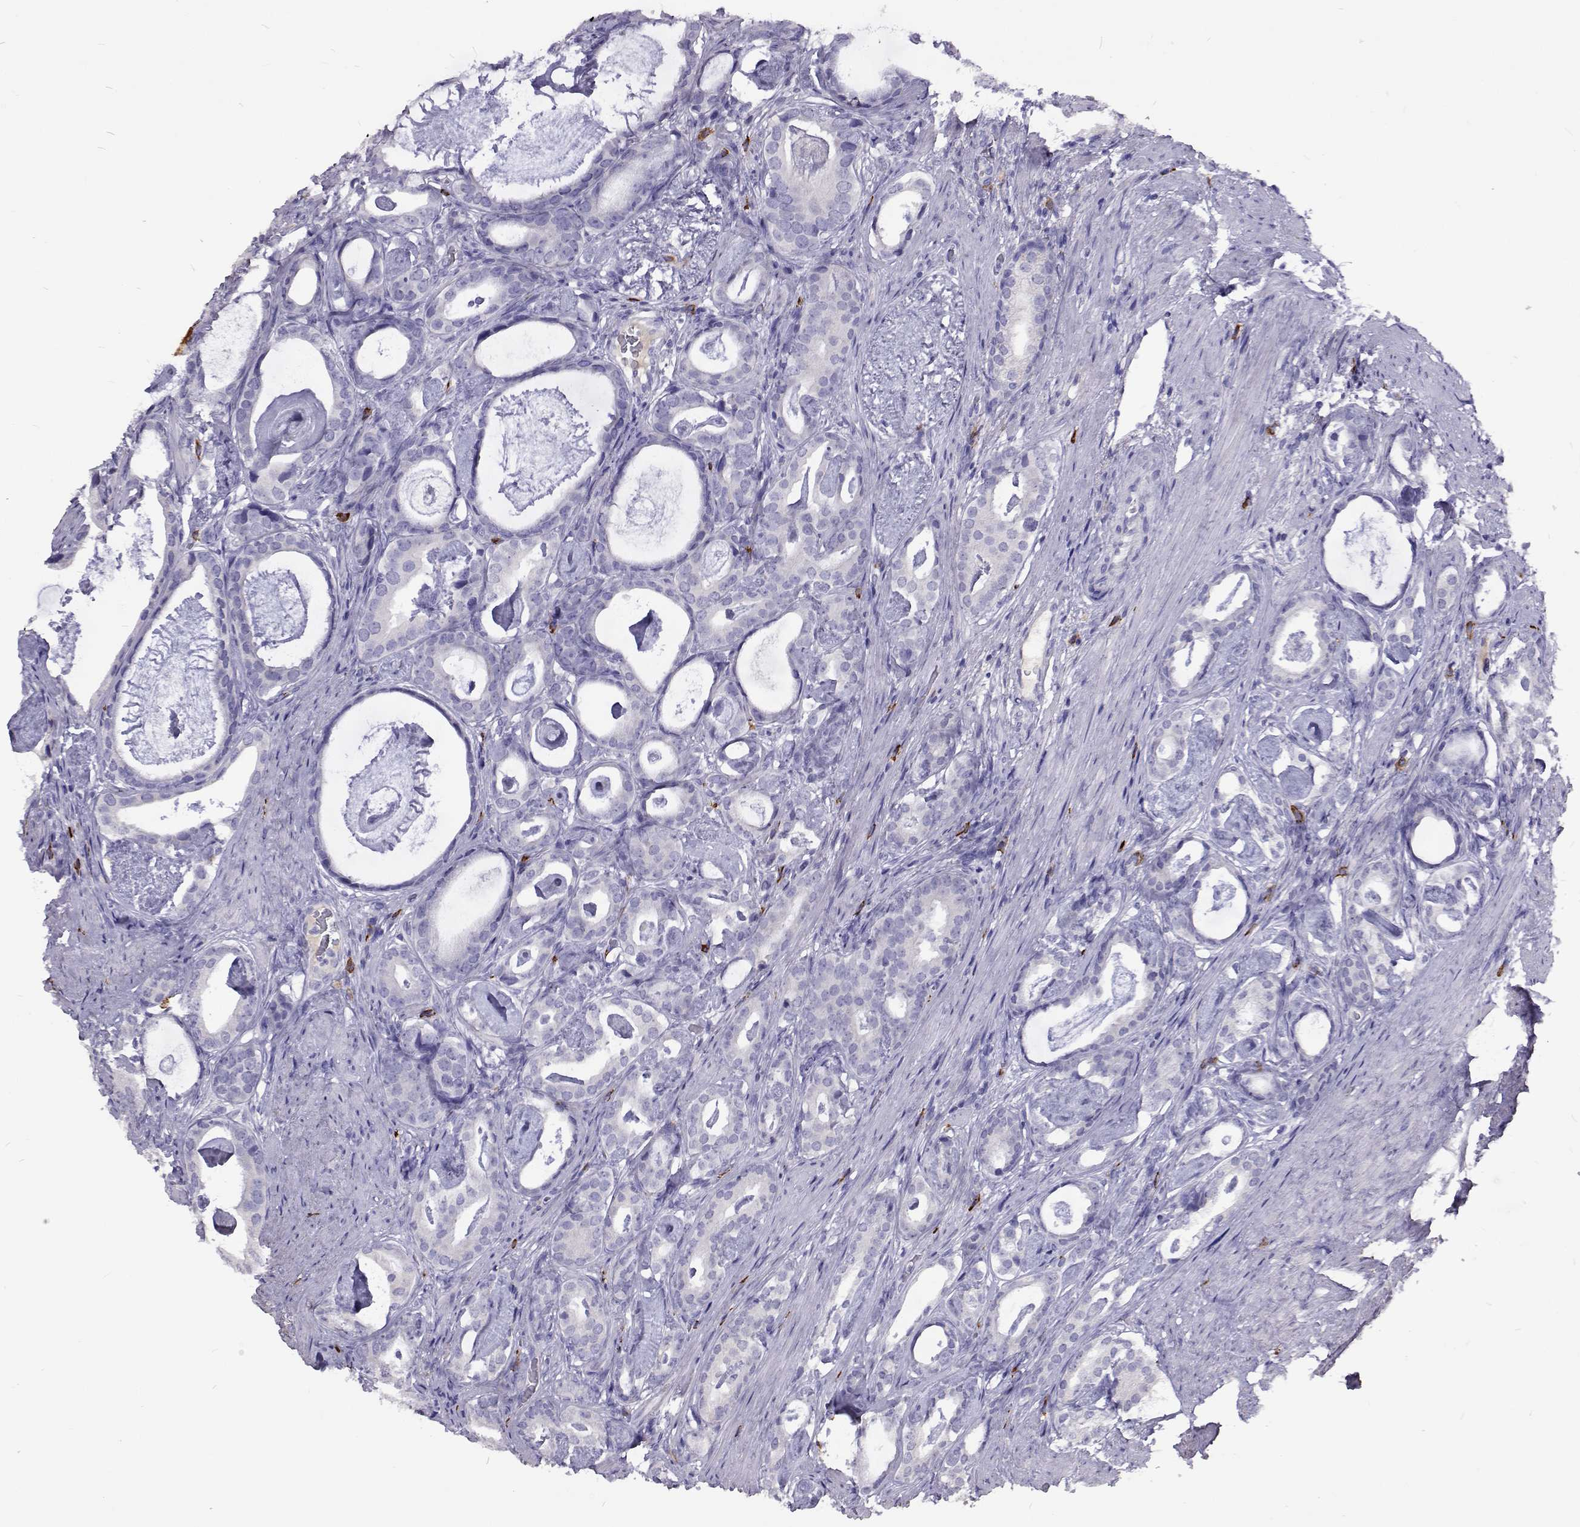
{"staining": {"intensity": "negative", "quantity": "none", "location": "none"}, "tissue": "prostate cancer", "cell_type": "Tumor cells", "image_type": "cancer", "snomed": [{"axis": "morphology", "description": "Adenocarcinoma, Low grade"}, {"axis": "topography", "description": "Prostate and seminal vesicle, NOS"}], "caption": "Tumor cells show no significant protein staining in low-grade adenocarcinoma (prostate). (DAB (3,3'-diaminobenzidine) immunohistochemistry visualized using brightfield microscopy, high magnification).", "gene": "CFAP44", "patient": {"sex": "male", "age": 71}}